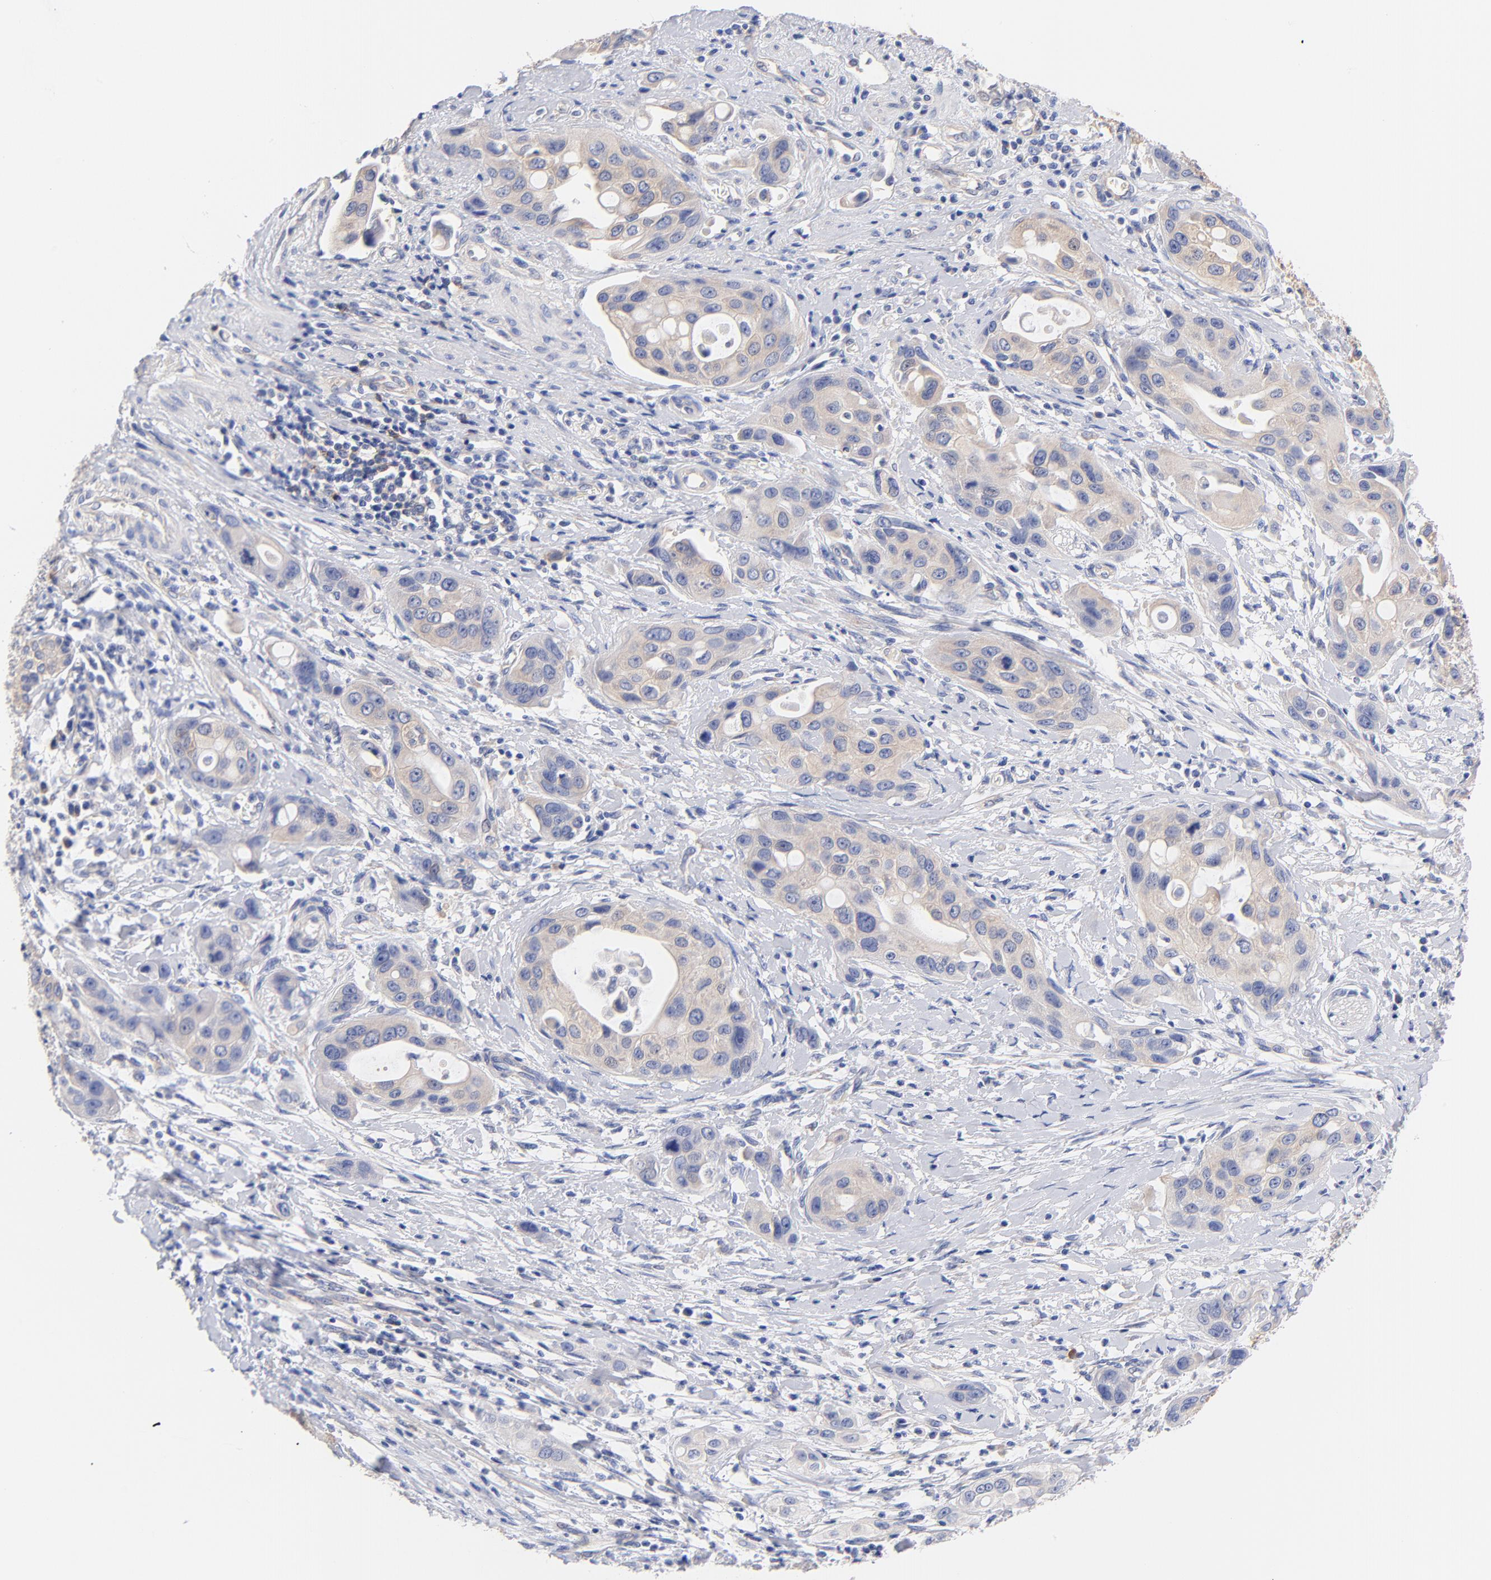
{"staining": {"intensity": "weak", "quantity": ">75%", "location": "cytoplasmic/membranous"}, "tissue": "pancreatic cancer", "cell_type": "Tumor cells", "image_type": "cancer", "snomed": [{"axis": "morphology", "description": "Adenocarcinoma, NOS"}, {"axis": "topography", "description": "Pancreas"}], "caption": "A high-resolution photomicrograph shows IHC staining of pancreatic cancer (adenocarcinoma), which reveals weak cytoplasmic/membranous expression in approximately >75% of tumor cells. Nuclei are stained in blue.", "gene": "TNFRSF13C", "patient": {"sex": "female", "age": 60}}